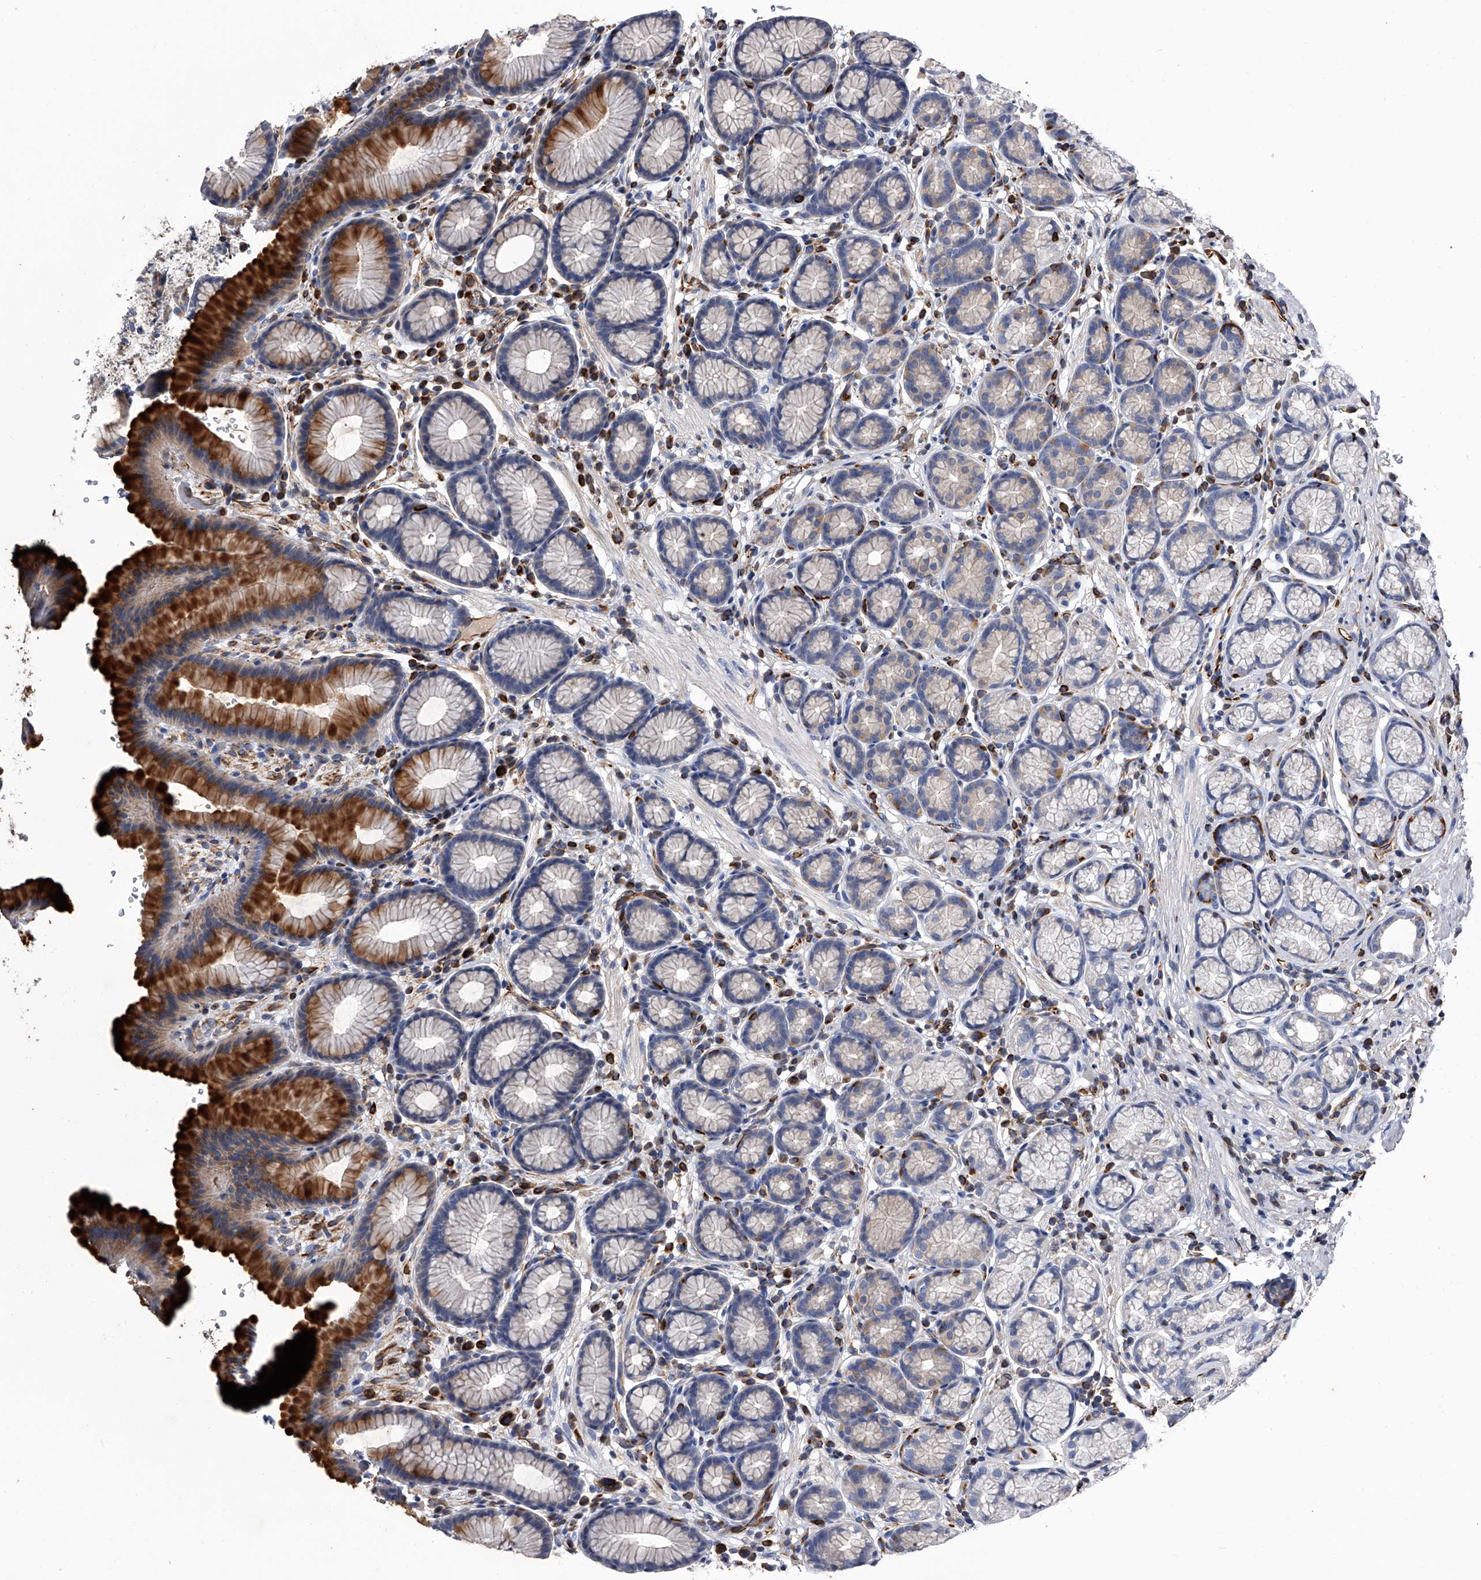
{"staining": {"intensity": "strong", "quantity": "<25%", "location": "cytoplasmic/membranous"}, "tissue": "stomach", "cell_type": "Glandular cells", "image_type": "normal", "snomed": [{"axis": "morphology", "description": "Normal tissue, NOS"}, {"axis": "topography", "description": "Stomach"}], "caption": "This histopathology image reveals IHC staining of normal human stomach, with medium strong cytoplasmic/membranous expression in approximately <25% of glandular cells.", "gene": "EFCAB7", "patient": {"sex": "male", "age": 42}}